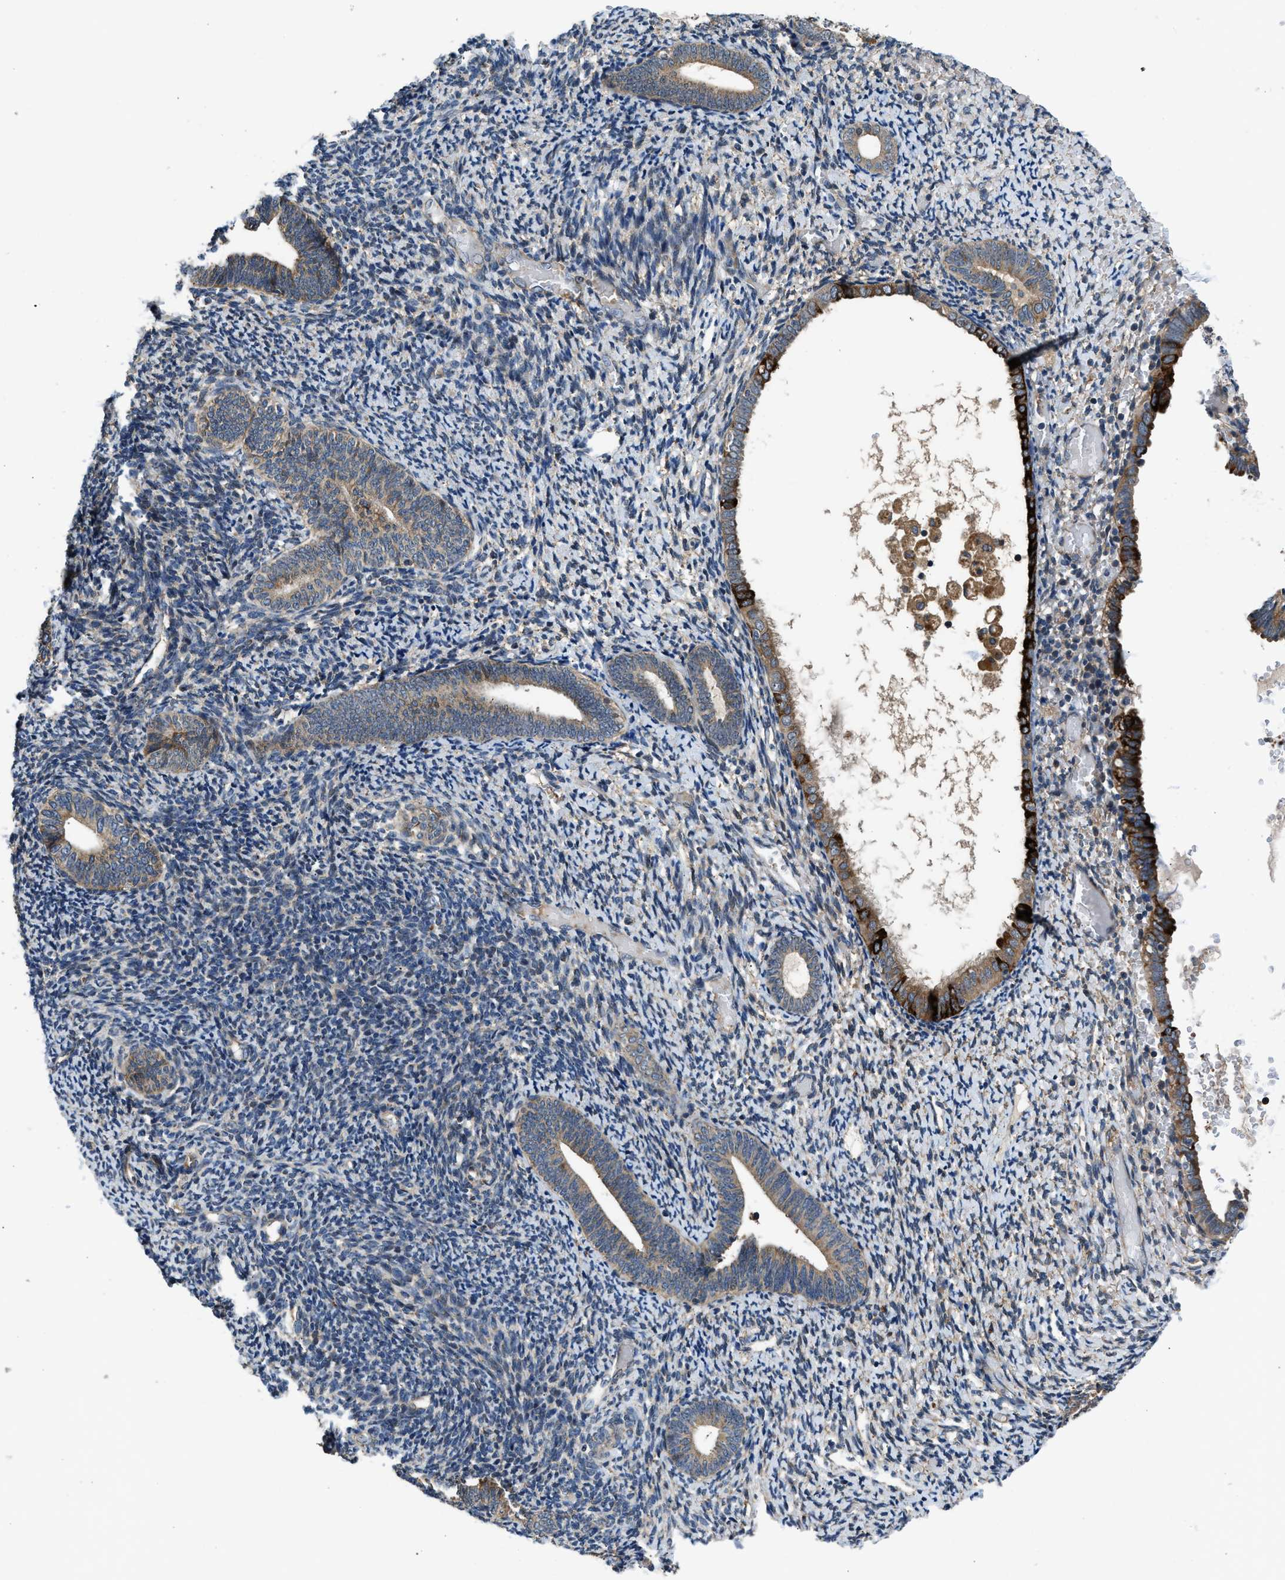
{"staining": {"intensity": "negative", "quantity": "none", "location": "none"}, "tissue": "endometrium", "cell_type": "Cells in endometrial stroma", "image_type": "normal", "snomed": [{"axis": "morphology", "description": "Normal tissue, NOS"}, {"axis": "topography", "description": "Endometrium"}], "caption": "DAB immunohistochemical staining of benign human endometrium displays no significant staining in cells in endometrial stroma.", "gene": "IL3RA", "patient": {"sex": "female", "age": 66}}